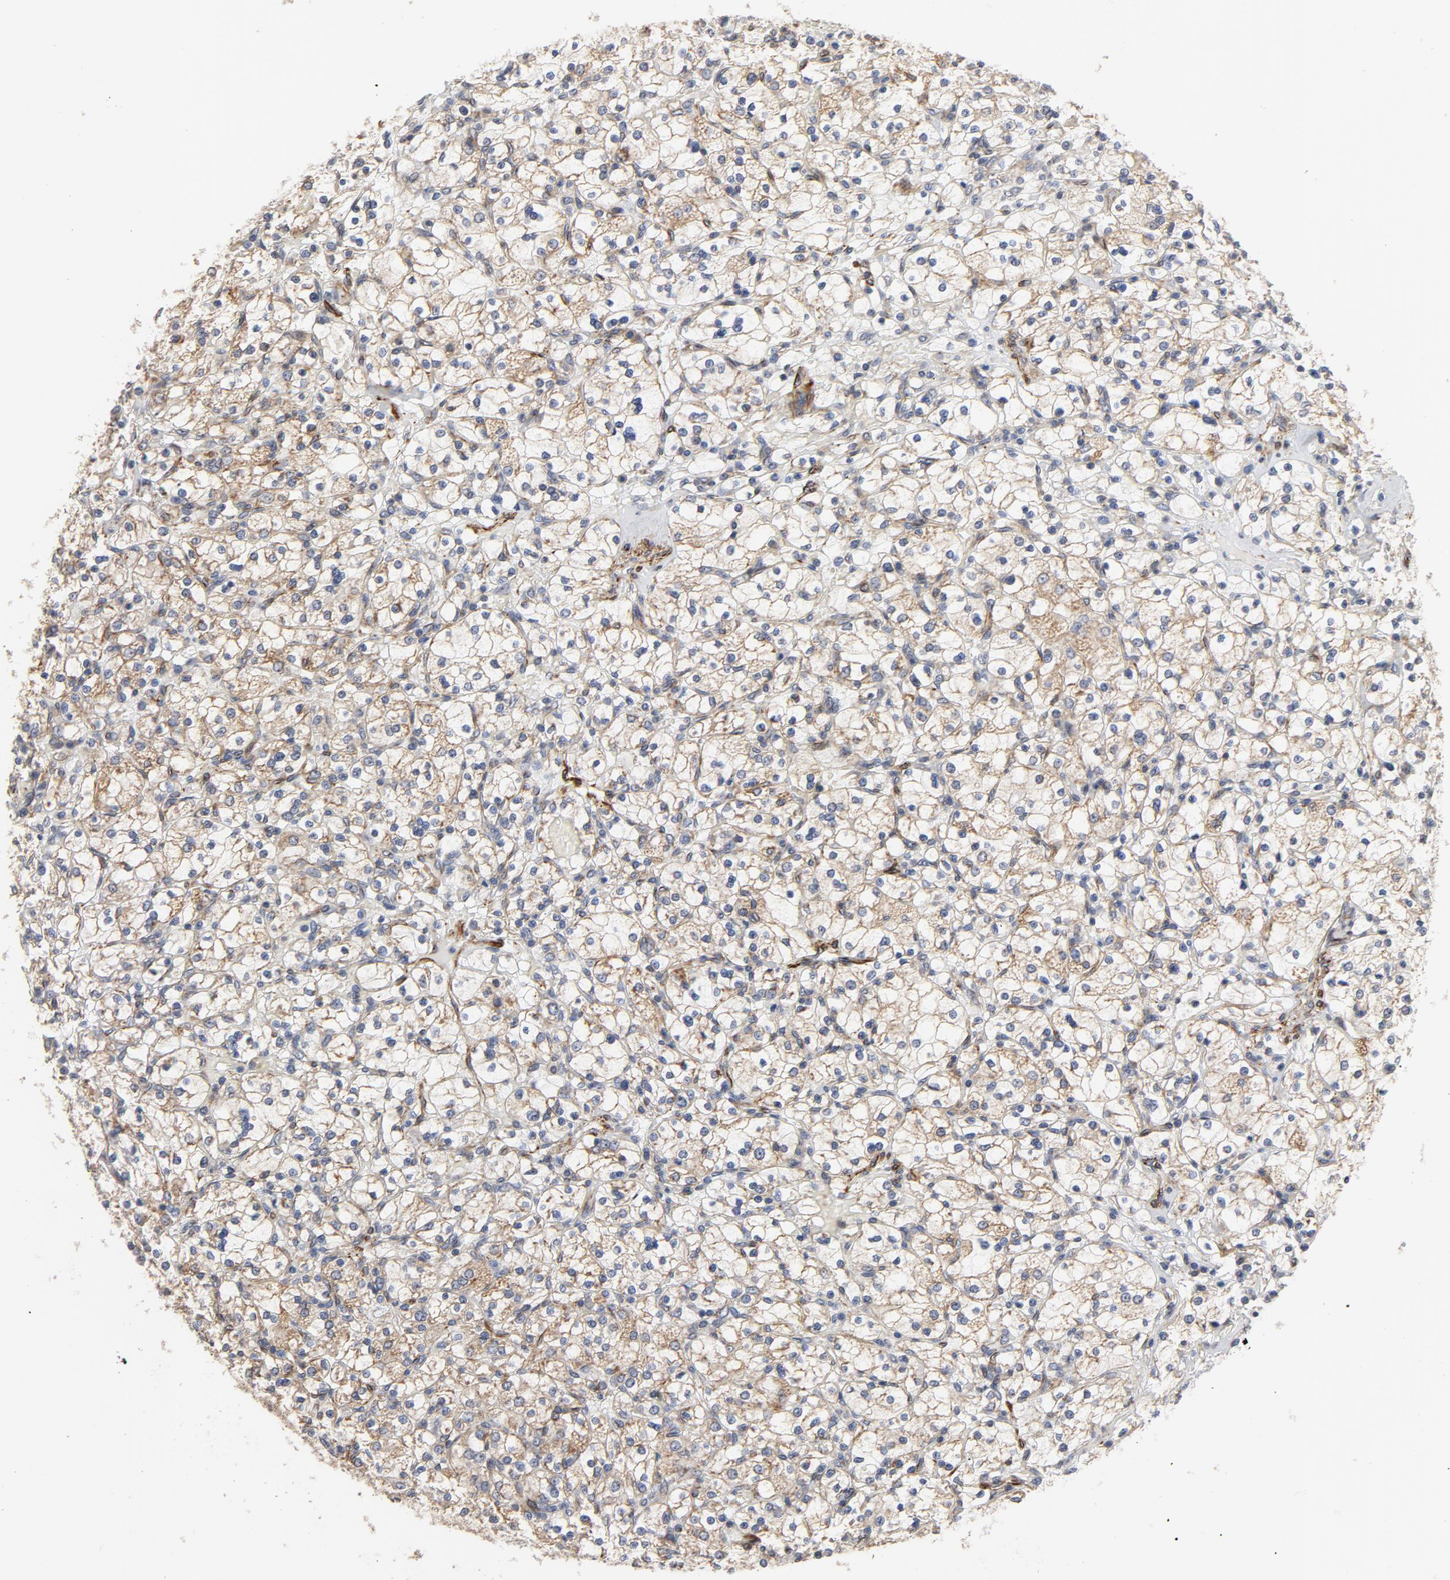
{"staining": {"intensity": "negative", "quantity": "none", "location": "none"}, "tissue": "renal cancer", "cell_type": "Tumor cells", "image_type": "cancer", "snomed": [{"axis": "morphology", "description": "Adenocarcinoma, NOS"}, {"axis": "topography", "description": "Kidney"}], "caption": "The image shows no staining of tumor cells in adenocarcinoma (renal).", "gene": "GNG2", "patient": {"sex": "female", "age": 83}}